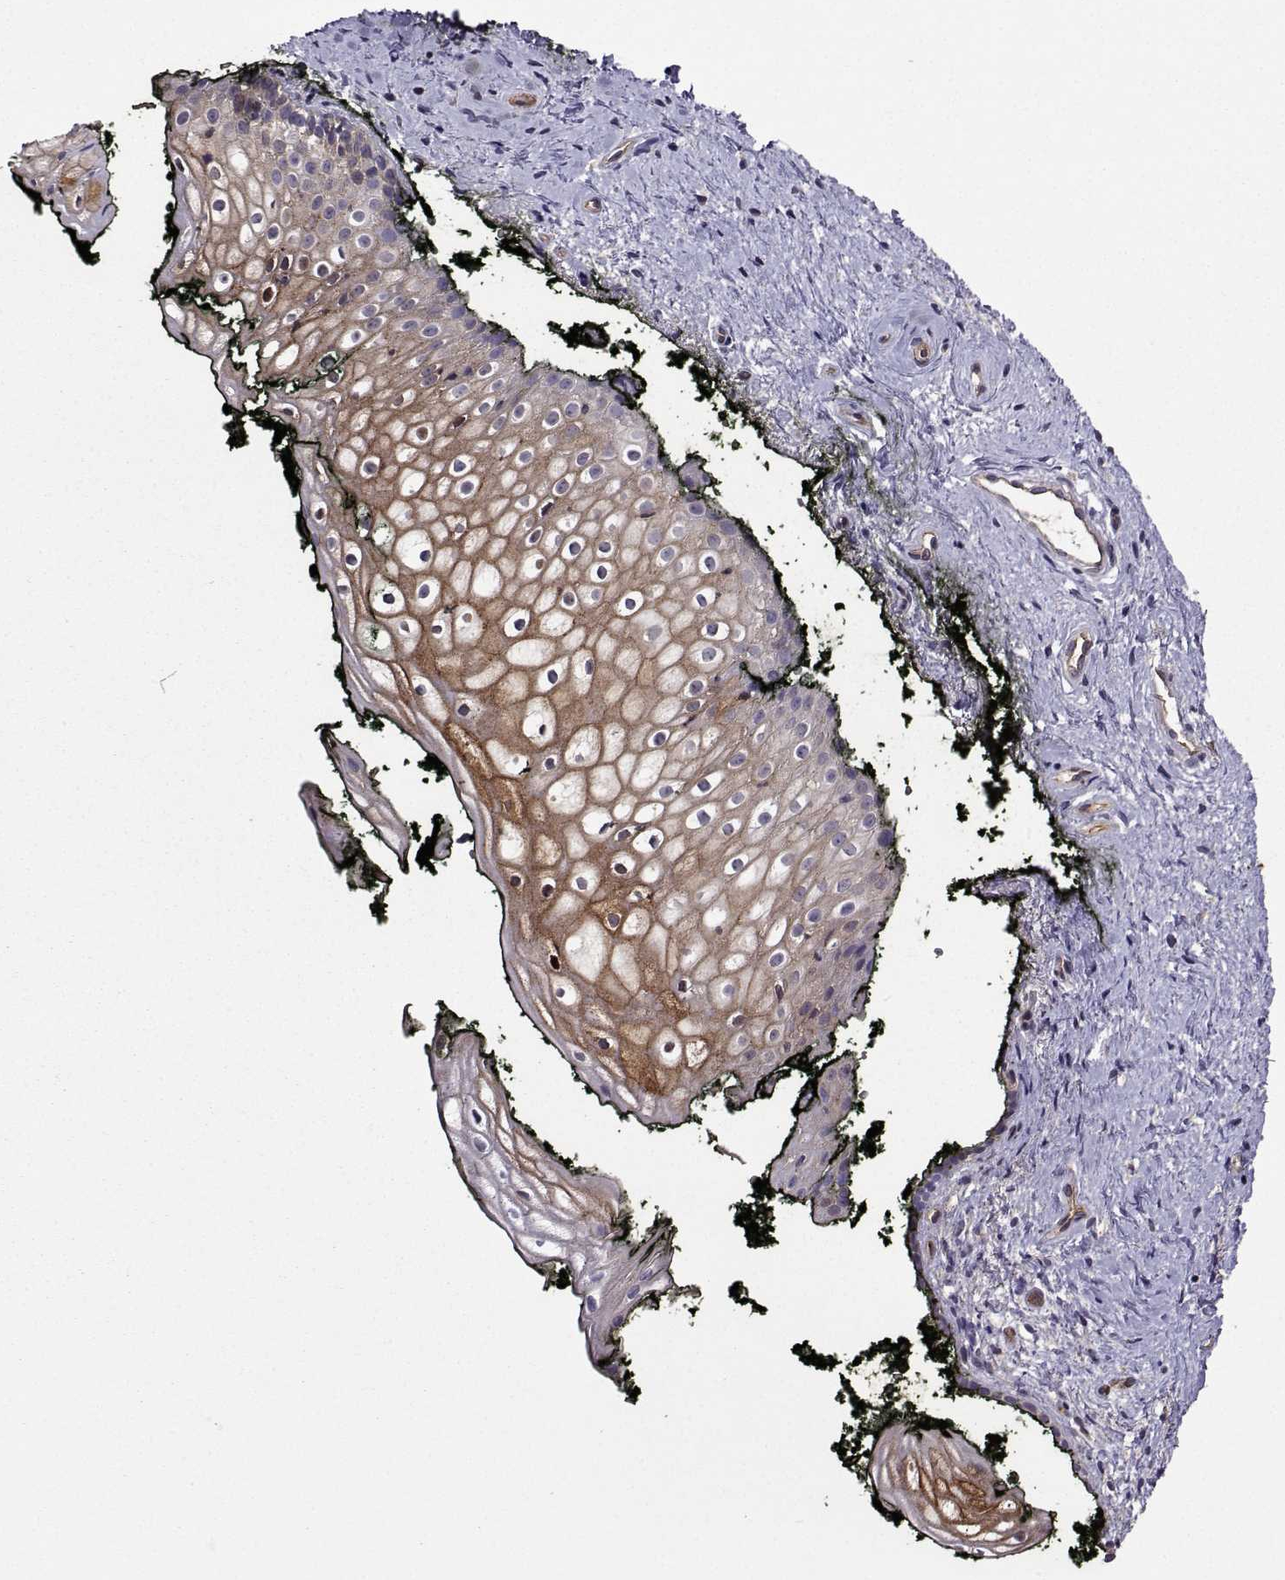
{"staining": {"intensity": "strong", "quantity": "25%-75%", "location": "cytoplasmic/membranous"}, "tissue": "vagina", "cell_type": "Squamous epithelial cells", "image_type": "normal", "snomed": [{"axis": "morphology", "description": "Normal tissue, NOS"}, {"axis": "topography", "description": "Vagina"}], "caption": "Immunohistochemistry (IHC) of benign human vagina demonstrates high levels of strong cytoplasmic/membranous expression in about 25%-75% of squamous epithelial cells. (Brightfield microscopy of DAB IHC at high magnification).", "gene": "ITGB8", "patient": {"sex": "female", "age": 47}}